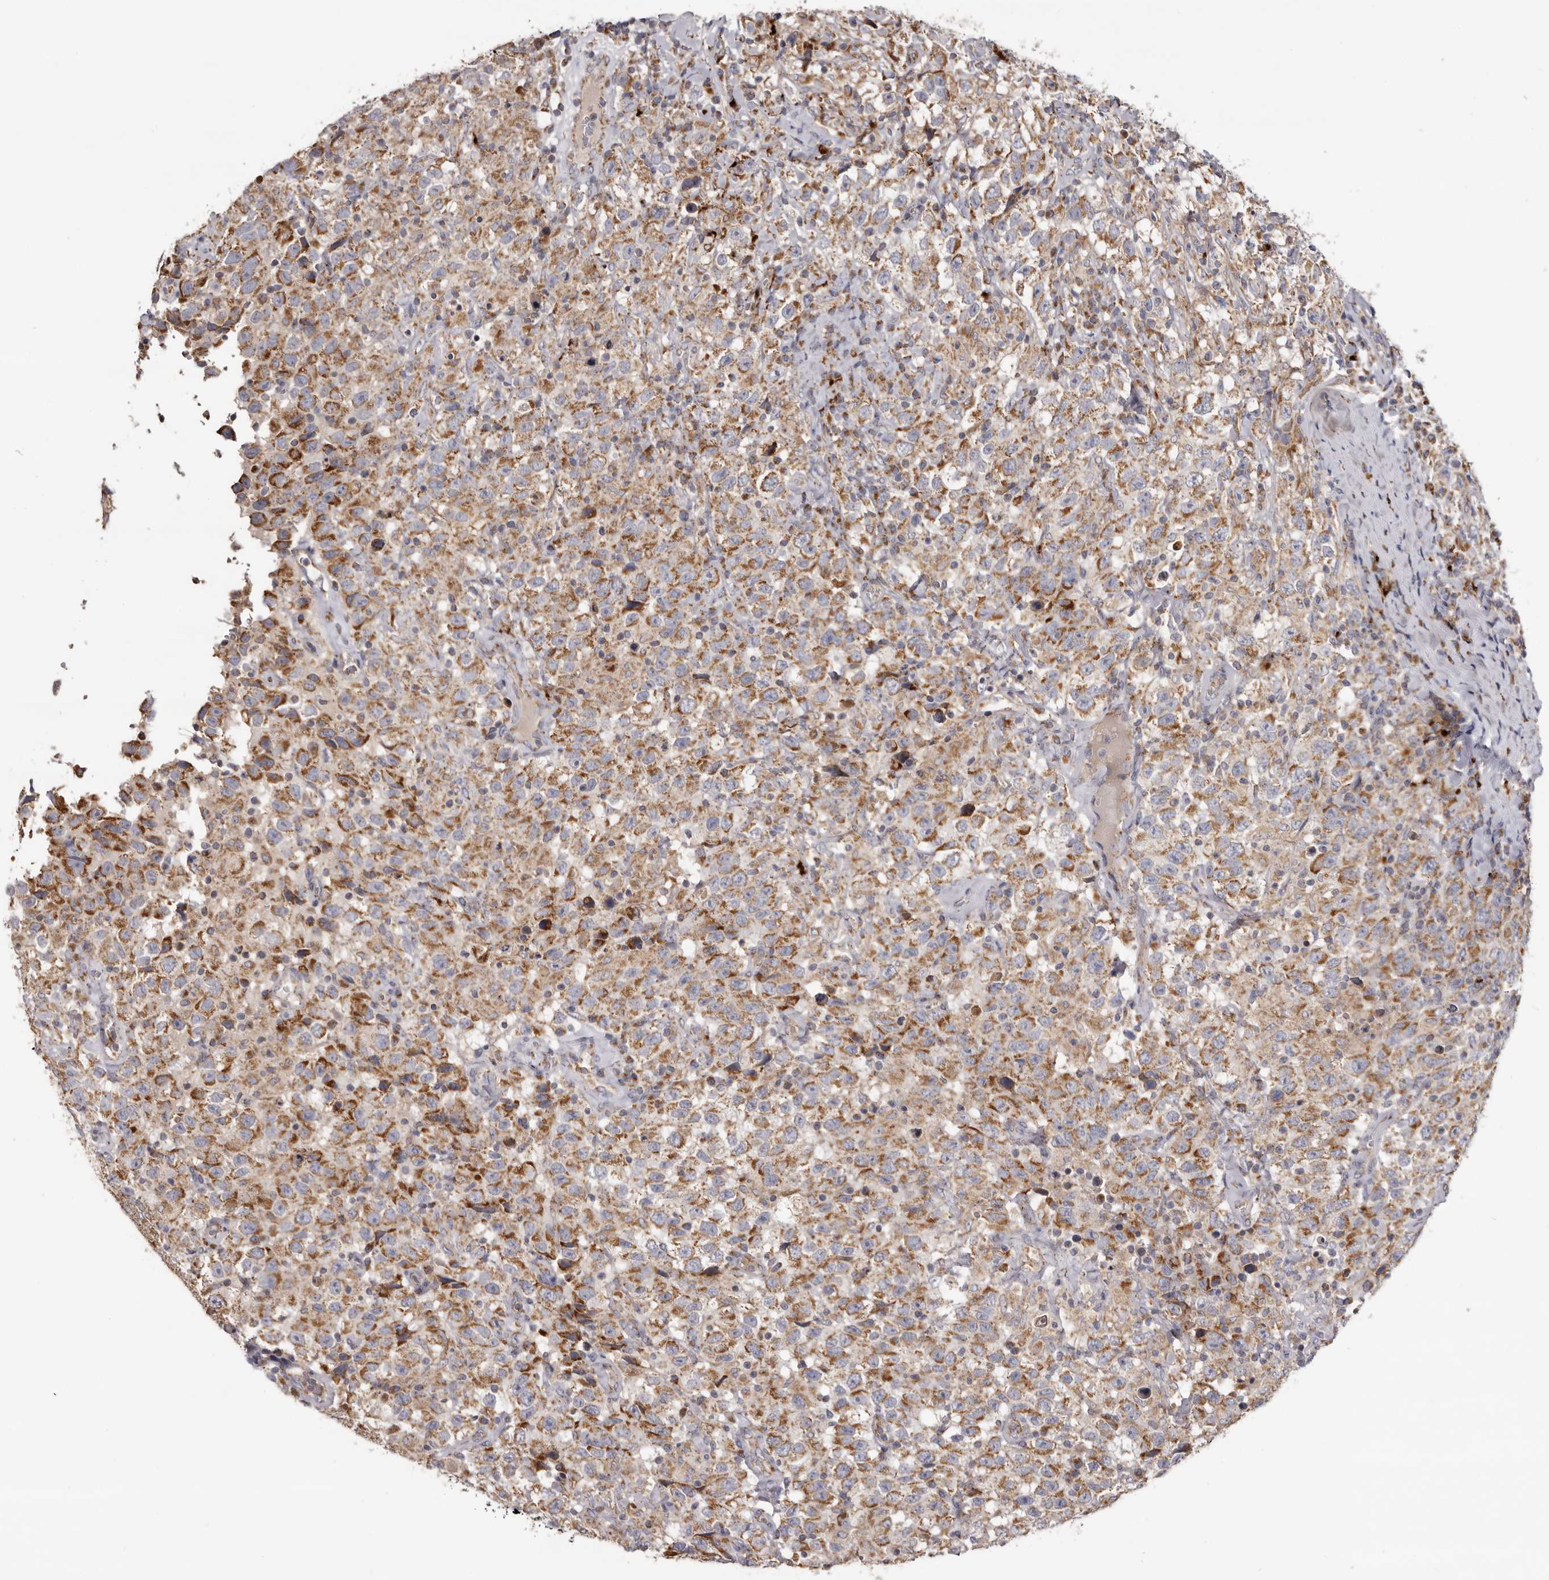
{"staining": {"intensity": "moderate", "quantity": ">75%", "location": "cytoplasmic/membranous"}, "tissue": "testis cancer", "cell_type": "Tumor cells", "image_type": "cancer", "snomed": [{"axis": "morphology", "description": "Seminoma, NOS"}, {"axis": "topography", "description": "Testis"}], "caption": "There is medium levels of moderate cytoplasmic/membranous staining in tumor cells of testis cancer, as demonstrated by immunohistochemical staining (brown color).", "gene": "MECR", "patient": {"sex": "male", "age": 41}}